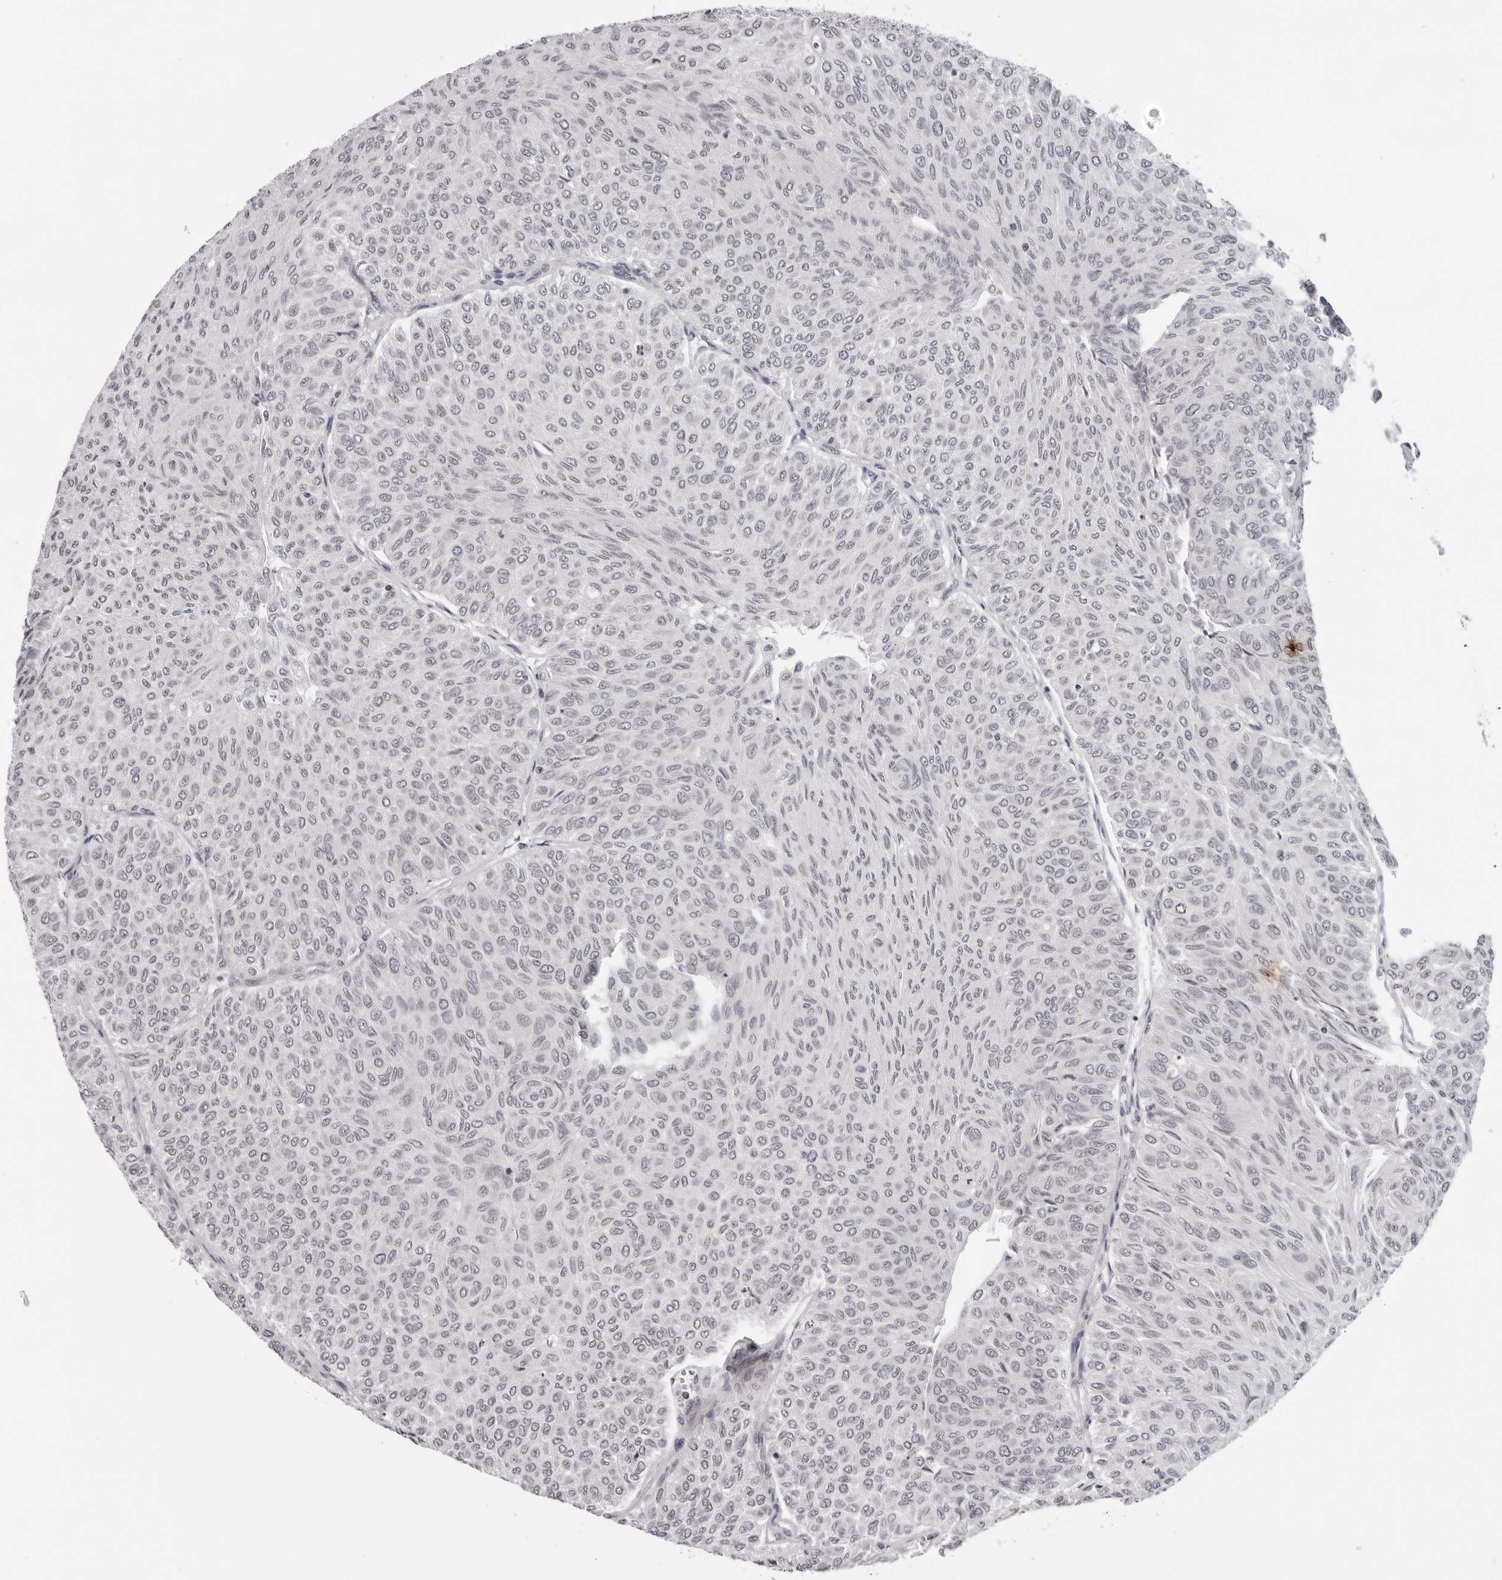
{"staining": {"intensity": "negative", "quantity": "none", "location": "none"}, "tissue": "urothelial cancer", "cell_type": "Tumor cells", "image_type": "cancer", "snomed": [{"axis": "morphology", "description": "Urothelial carcinoma, Low grade"}, {"axis": "topography", "description": "Urinary bladder"}], "caption": "This is an immunohistochemistry (IHC) micrograph of urothelial carcinoma (low-grade). There is no positivity in tumor cells.", "gene": "IL17RA", "patient": {"sex": "male", "age": 78}}